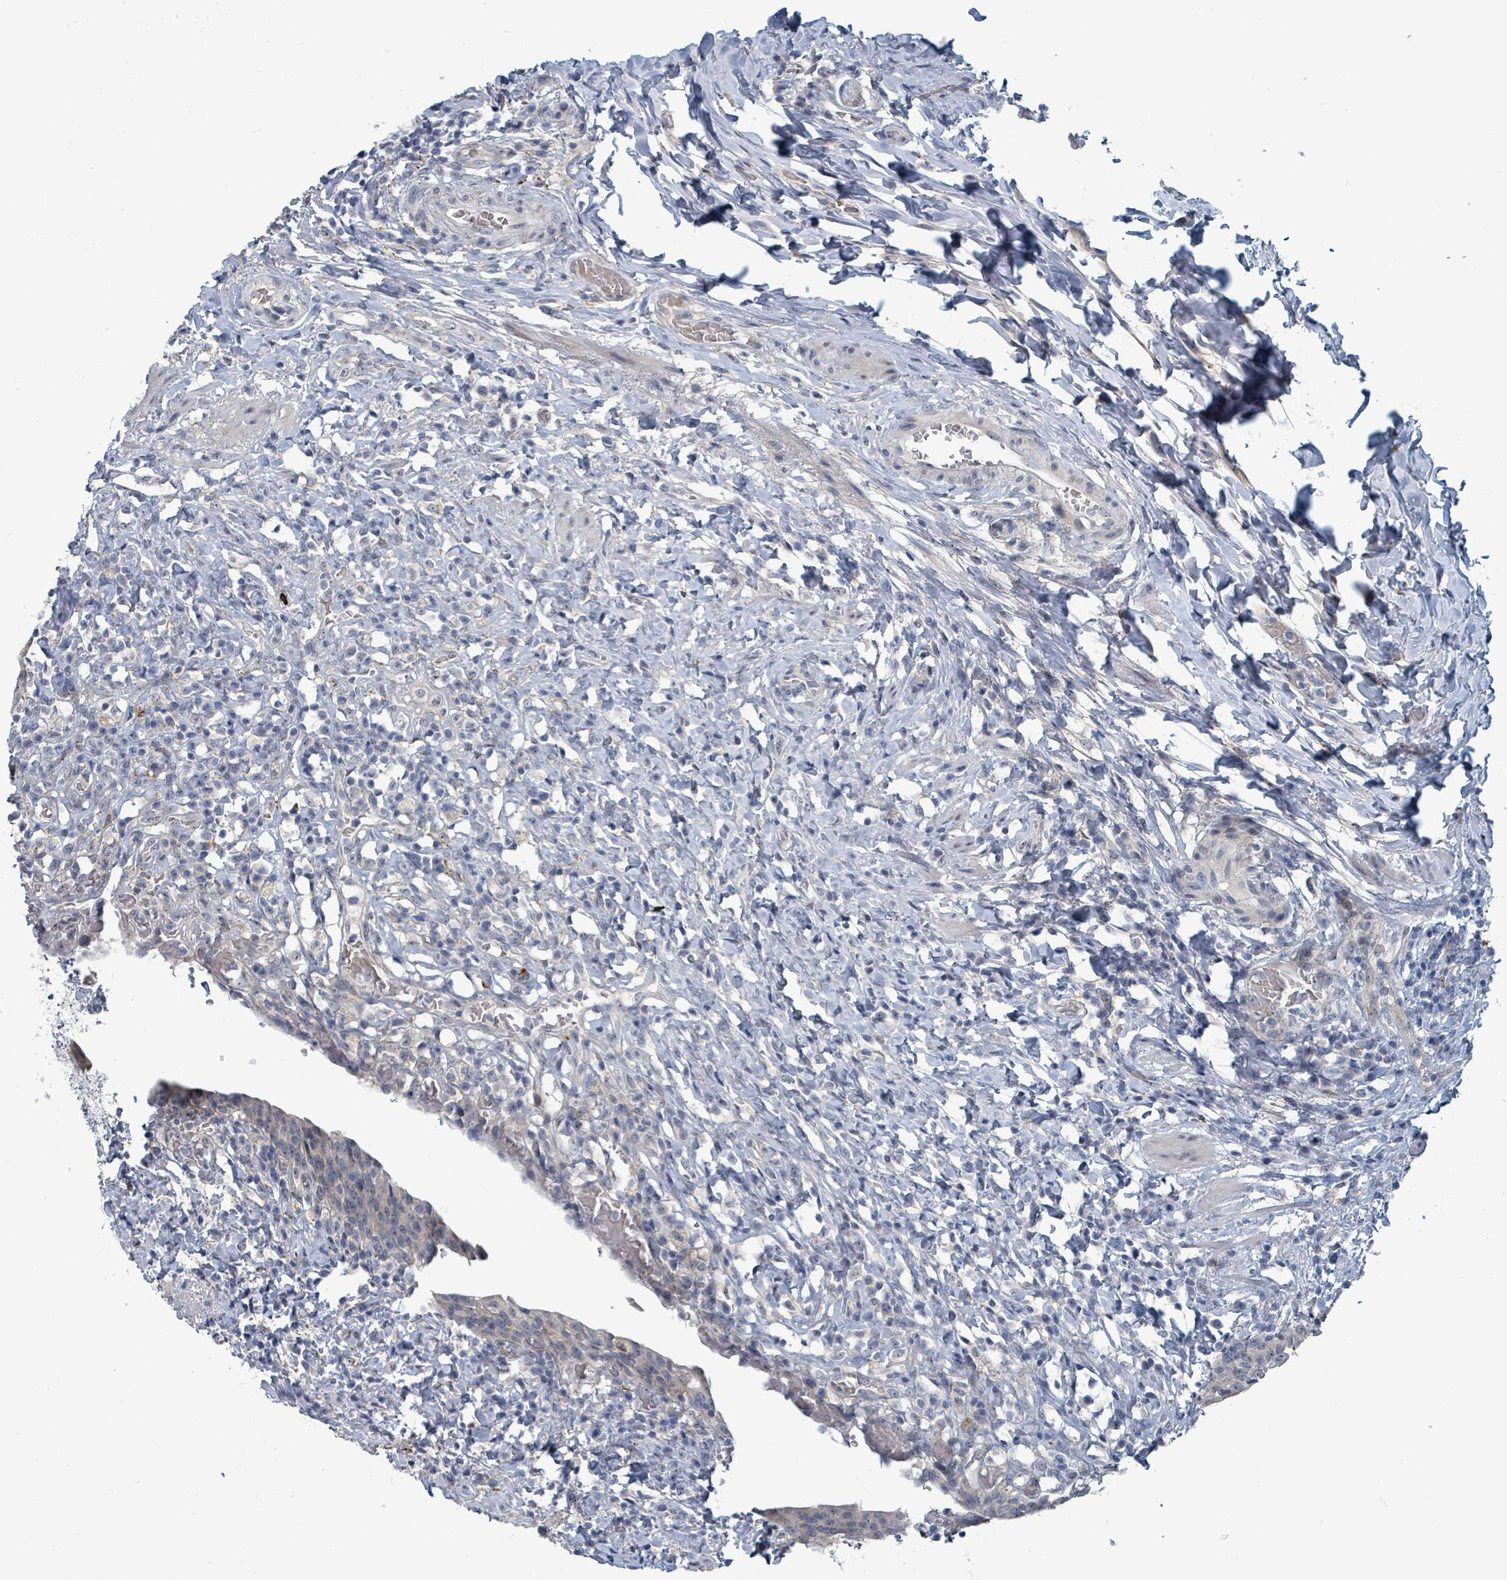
{"staining": {"intensity": "negative", "quantity": "none", "location": "none"}, "tissue": "urinary bladder", "cell_type": "Urothelial cells", "image_type": "normal", "snomed": [{"axis": "morphology", "description": "Normal tissue, NOS"}, {"axis": "morphology", "description": "Inflammation, NOS"}, {"axis": "topography", "description": "Urinary bladder"}], "caption": "Urothelial cells are negative for brown protein staining in benign urinary bladder. Brightfield microscopy of IHC stained with DAB (brown) and hematoxylin (blue), captured at high magnification.", "gene": "TRDMT1", "patient": {"sex": "male", "age": 64}}